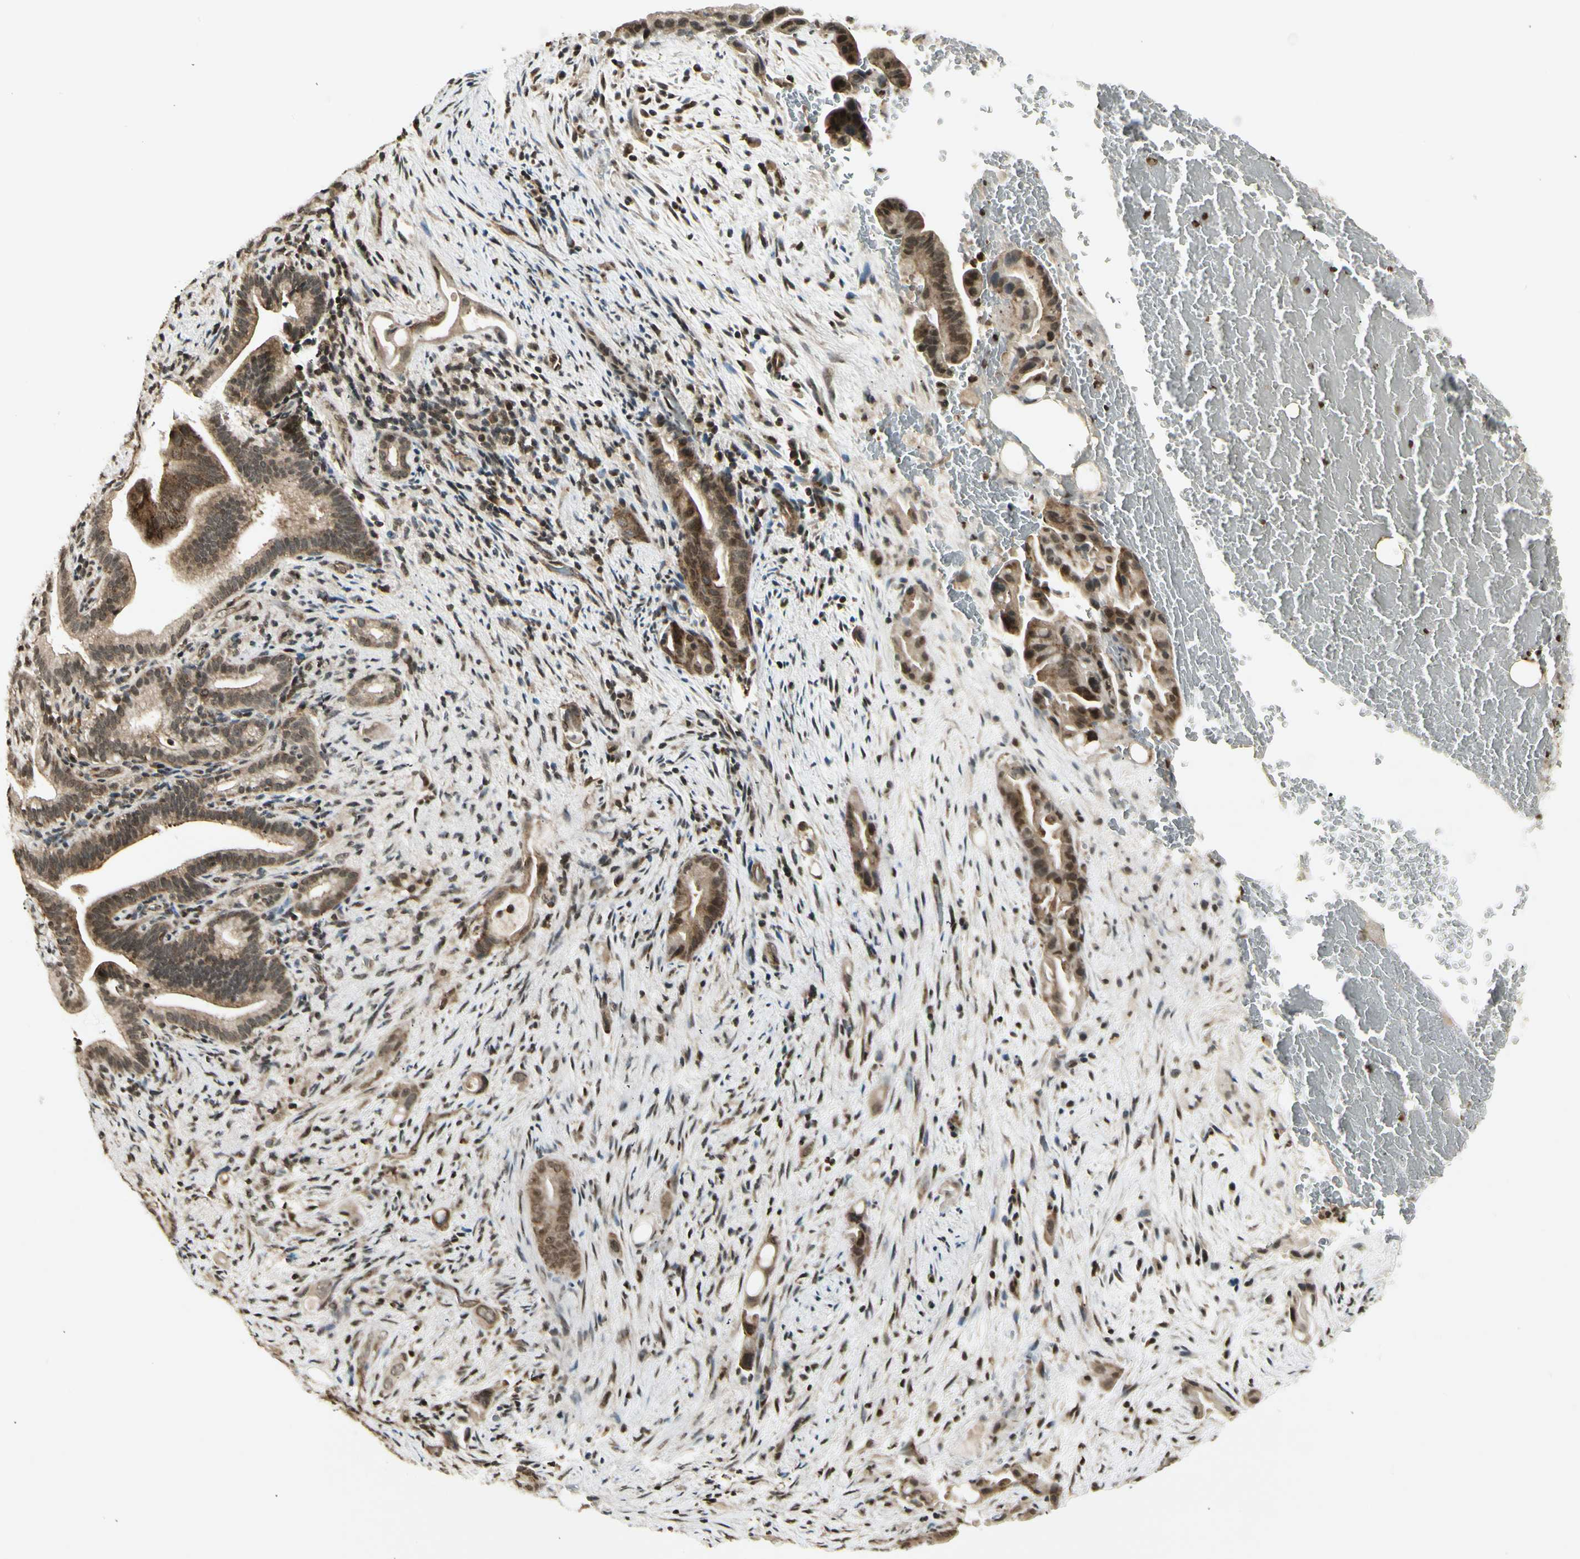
{"staining": {"intensity": "moderate", "quantity": ">75%", "location": "cytoplasmic/membranous,nuclear"}, "tissue": "liver cancer", "cell_type": "Tumor cells", "image_type": "cancer", "snomed": [{"axis": "morphology", "description": "Cholangiocarcinoma"}, {"axis": "topography", "description": "Liver"}], "caption": "Tumor cells exhibit medium levels of moderate cytoplasmic/membranous and nuclear positivity in about >75% of cells in human cholangiocarcinoma (liver). (brown staining indicates protein expression, while blue staining denotes nuclei).", "gene": "SMN2", "patient": {"sex": "female", "age": 68}}